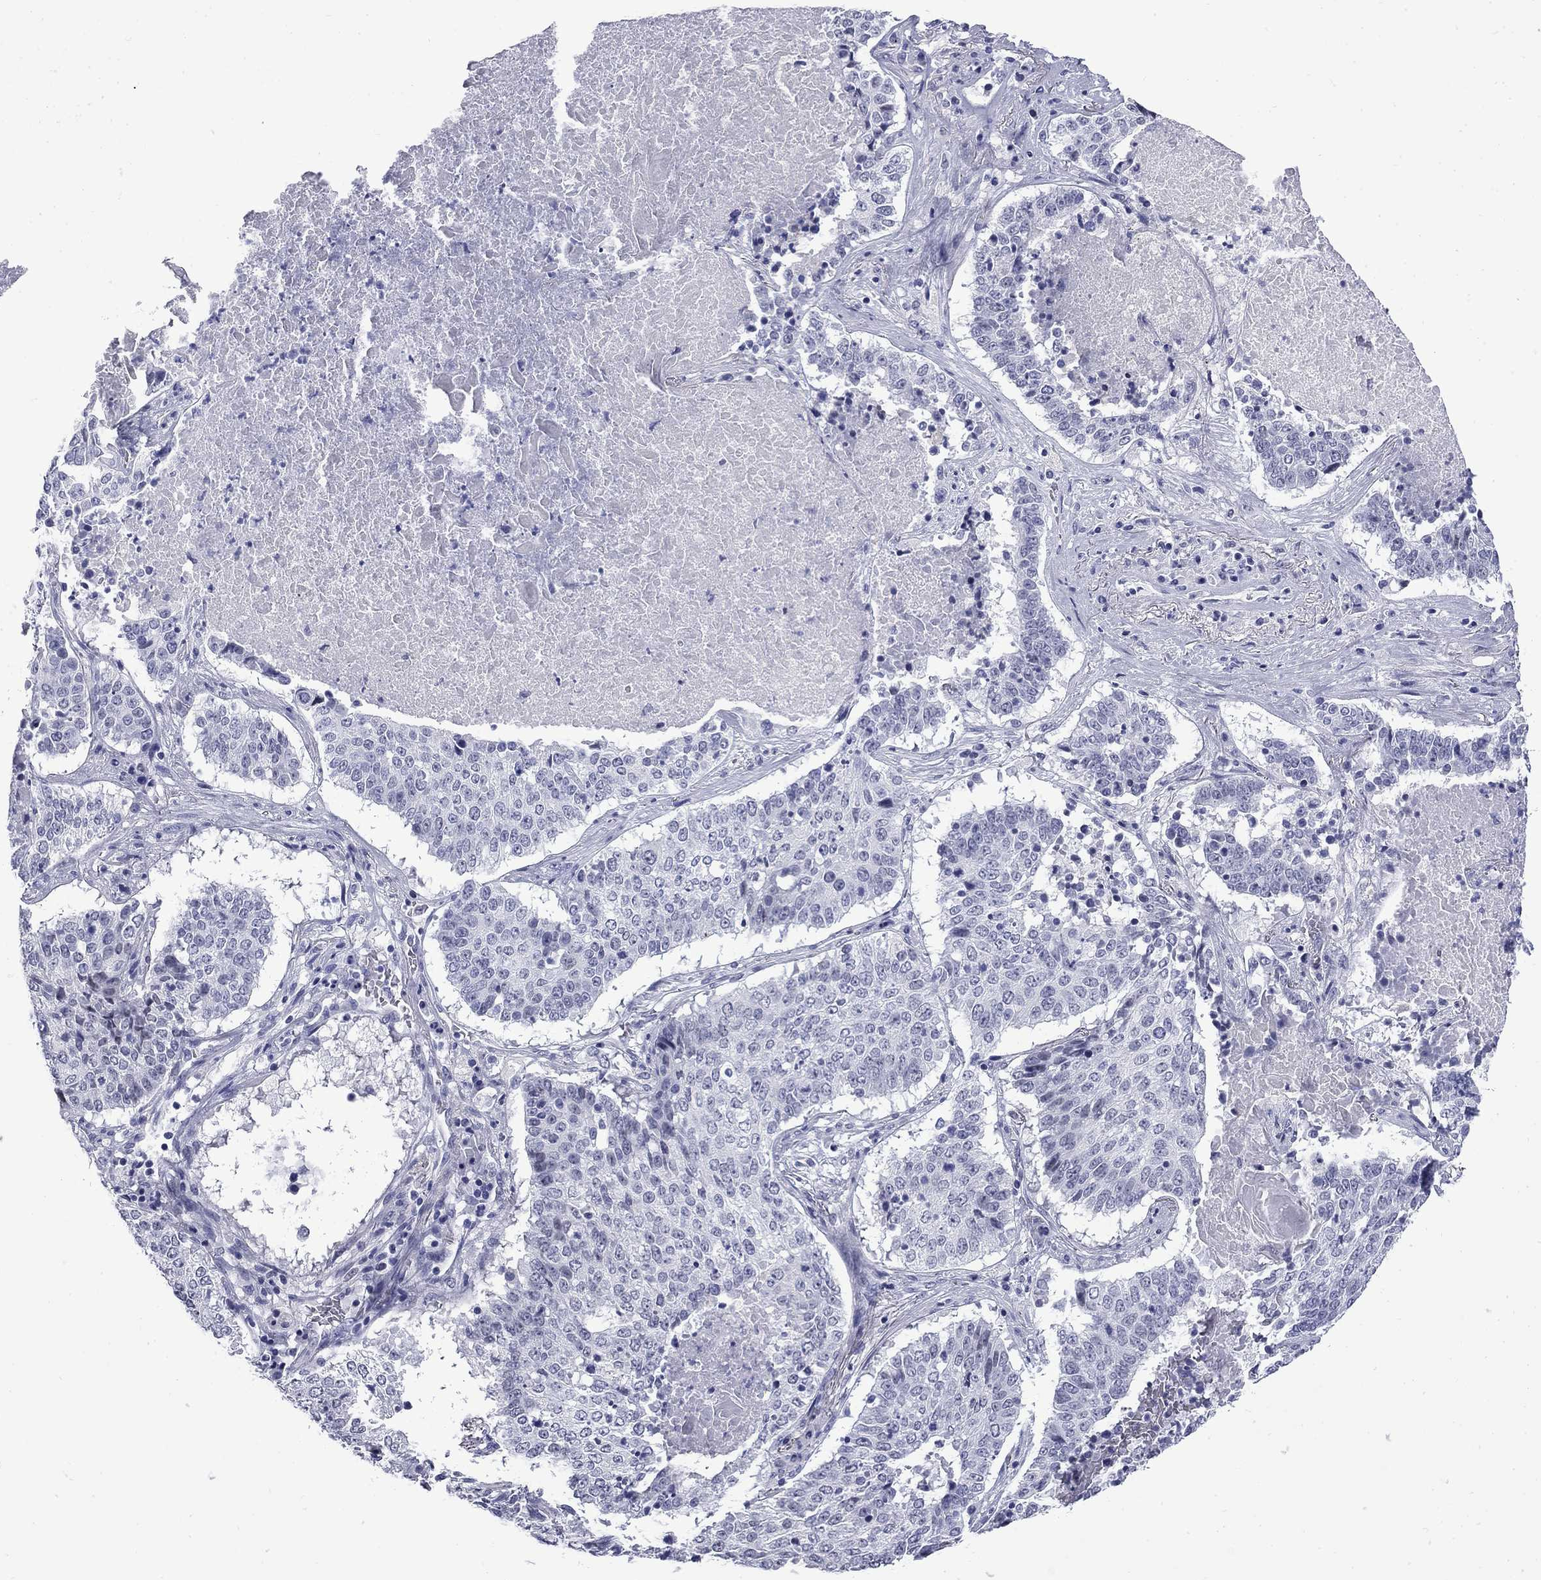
{"staining": {"intensity": "negative", "quantity": "none", "location": "none"}, "tissue": "lung cancer", "cell_type": "Tumor cells", "image_type": "cancer", "snomed": [{"axis": "morphology", "description": "Squamous cell carcinoma, NOS"}, {"axis": "topography", "description": "Lung"}], "caption": "This is a histopathology image of immunohistochemistry staining of lung squamous cell carcinoma, which shows no staining in tumor cells.", "gene": "MGARP", "patient": {"sex": "male", "age": 64}}